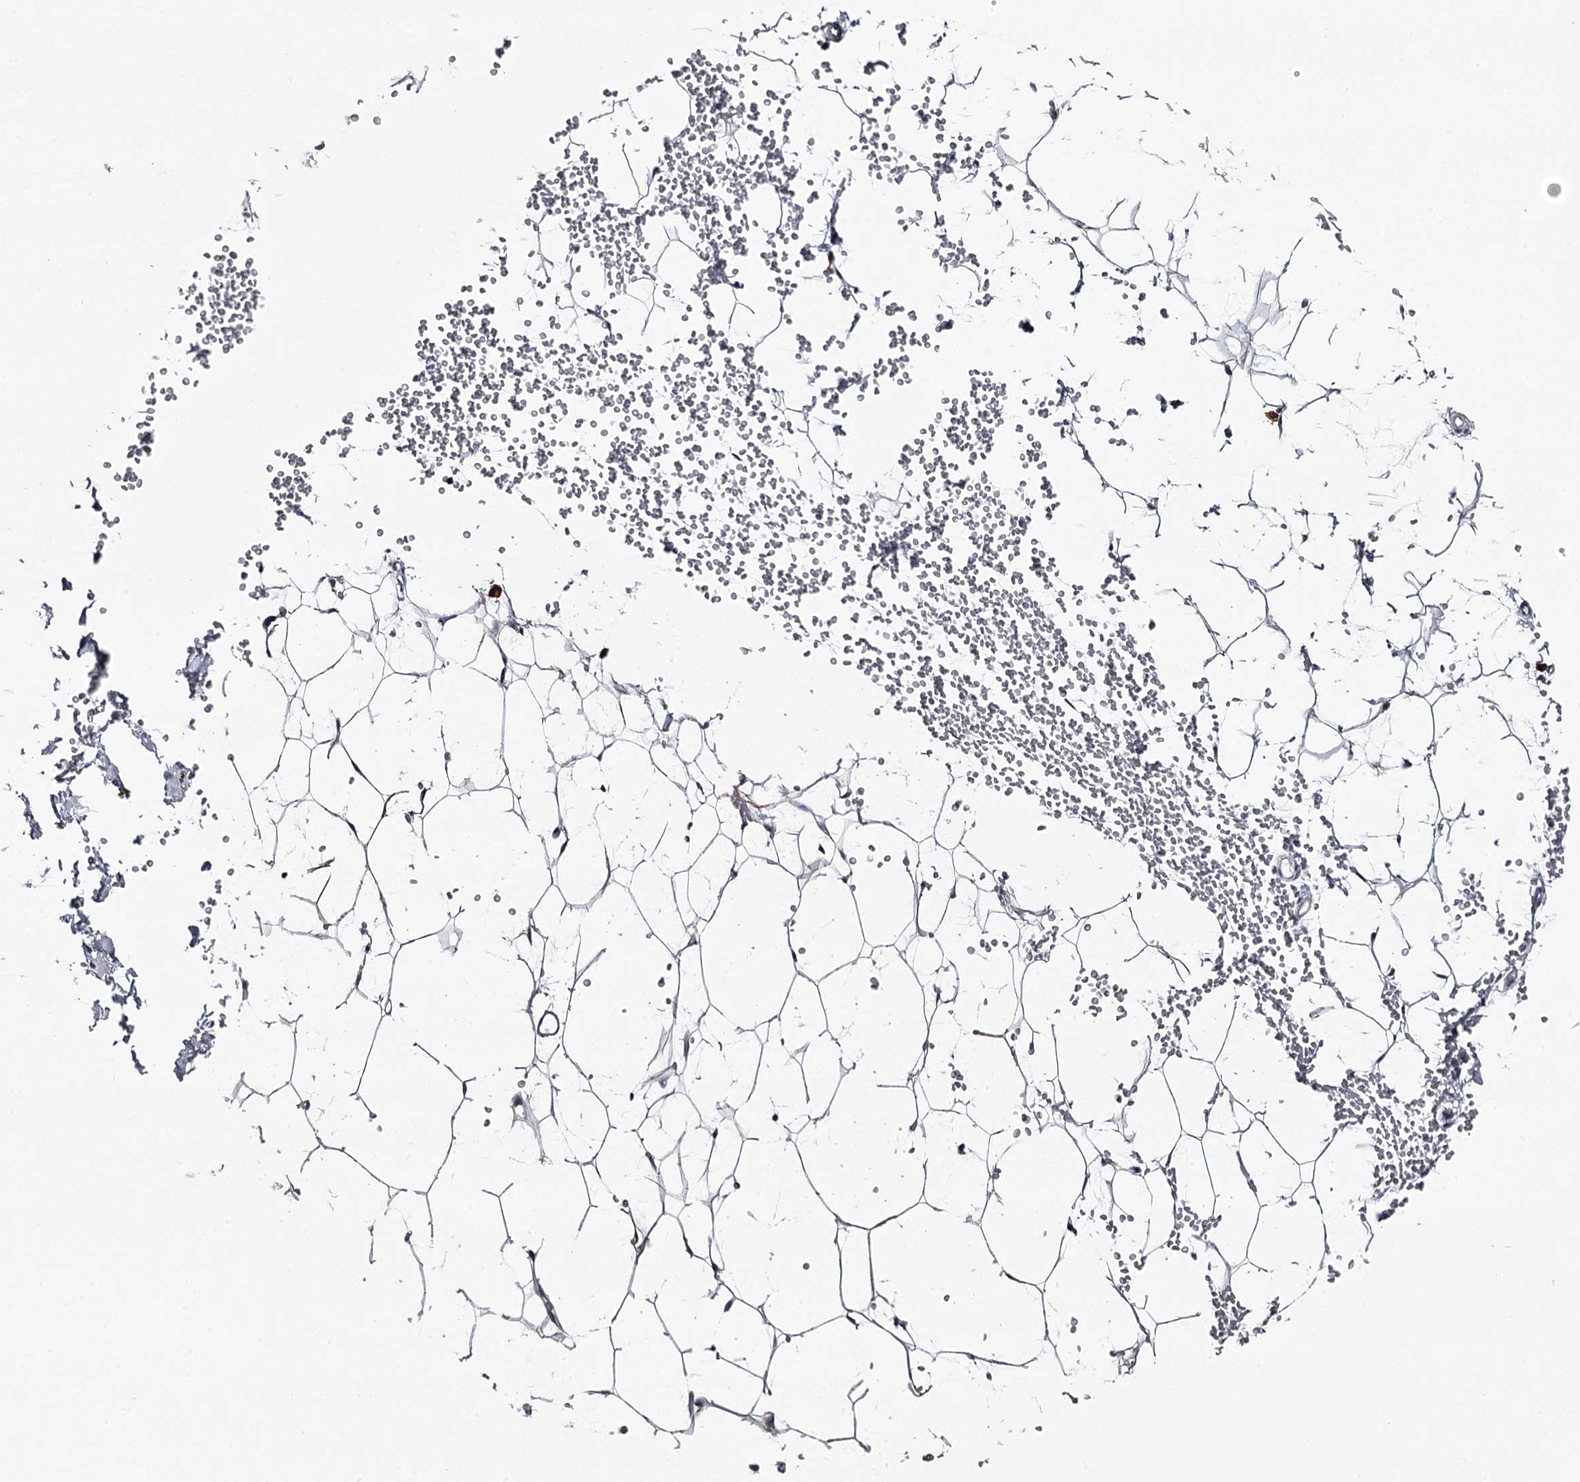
{"staining": {"intensity": "negative", "quantity": "none", "location": "none"}, "tissue": "adipose tissue", "cell_type": "Adipocytes", "image_type": "normal", "snomed": [{"axis": "morphology", "description": "Normal tissue, NOS"}, {"axis": "topography", "description": "Breast"}], "caption": "Immunohistochemical staining of benign human adipose tissue shows no significant staining in adipocytes.", "gene": "GTSF1", "patient": {"sex": "female", "age": 23}}